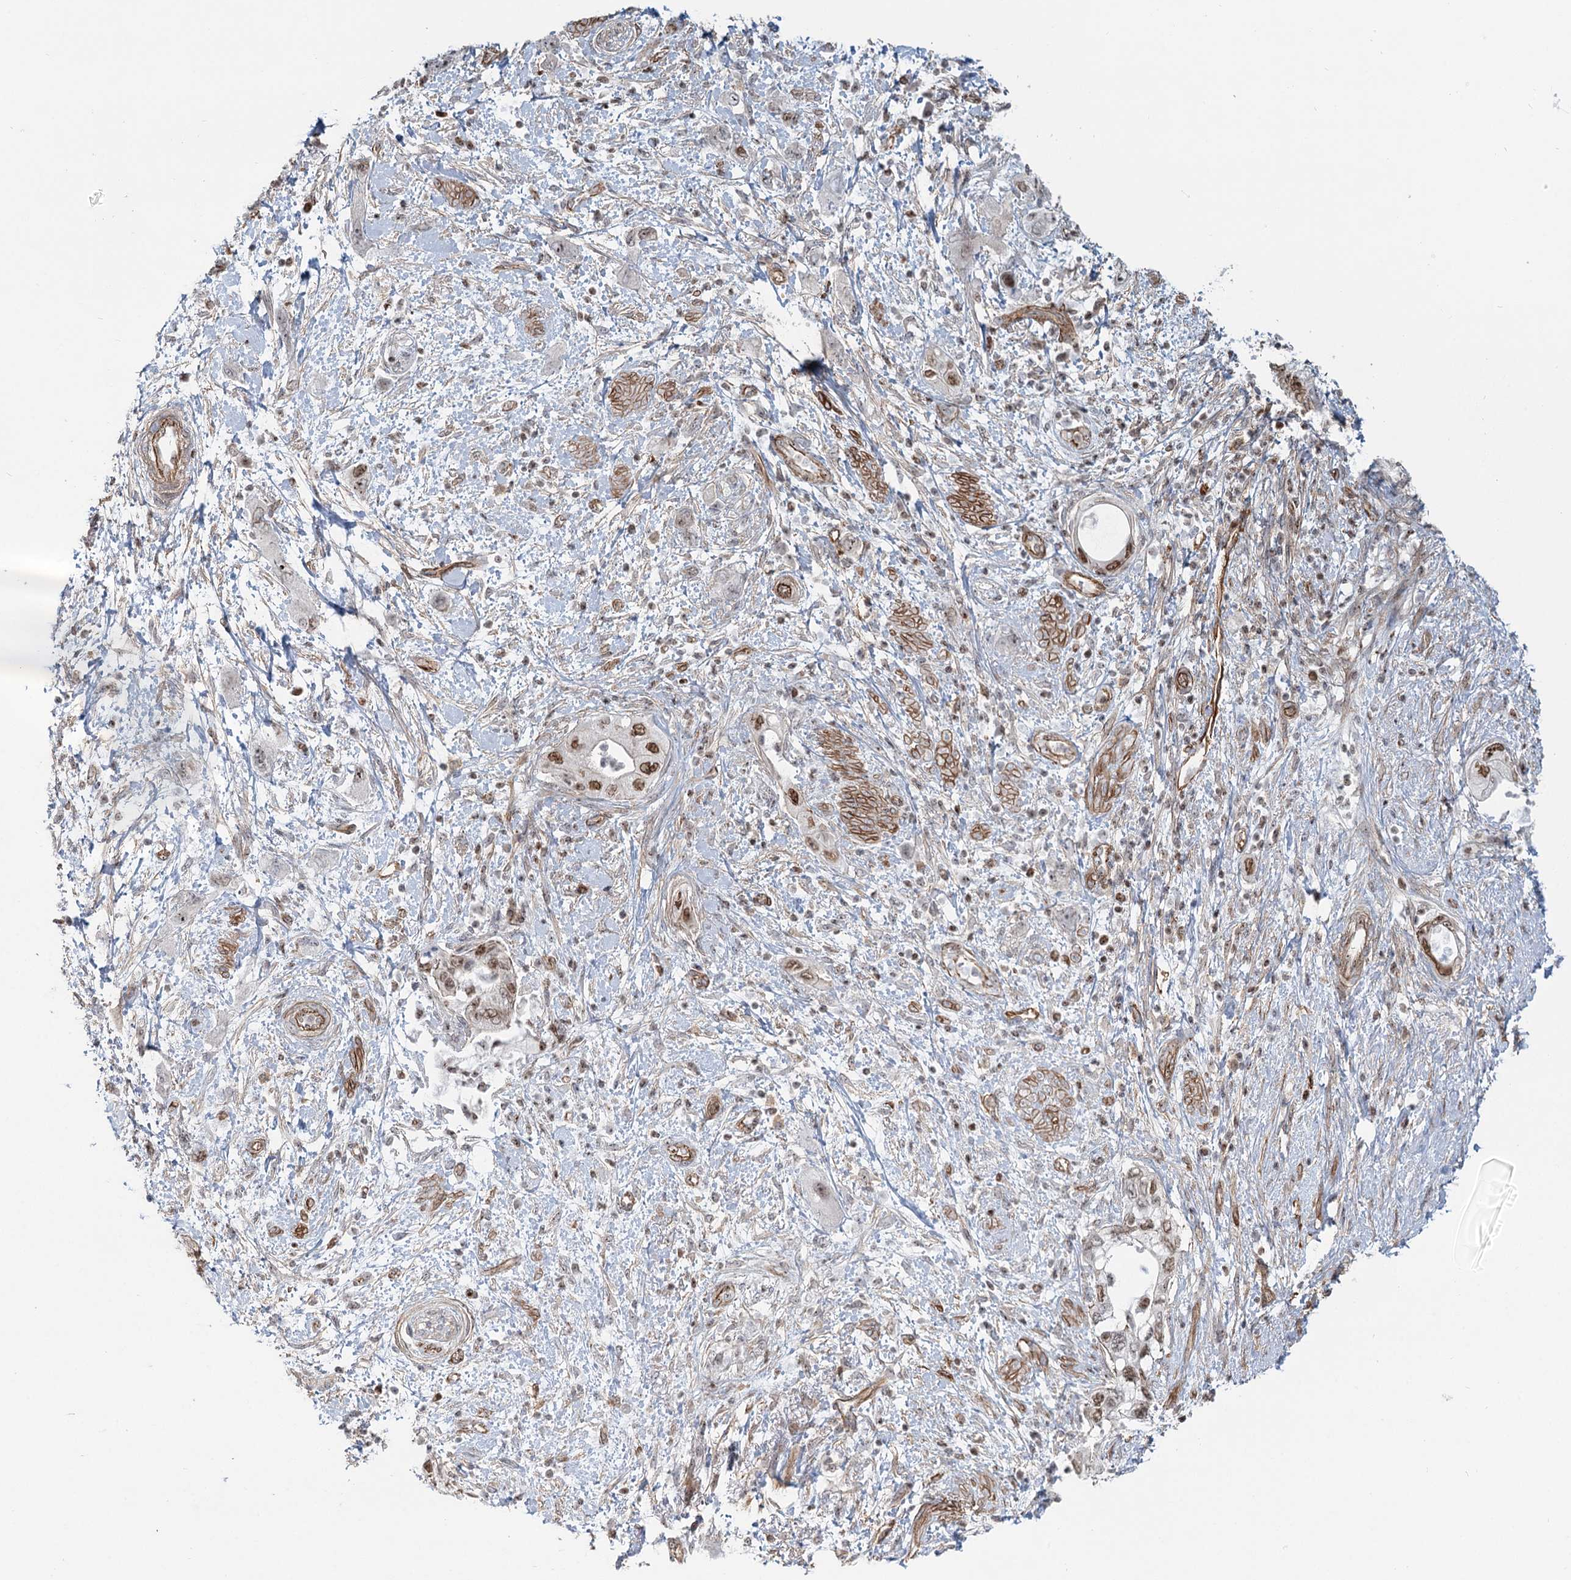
{"staining": {"intensity": "moderate", "quantity": "25%-75%", "location": "nuclear"}, "tissue": "pancreatic cancer", "cell_type": "Tumor cells", "image_type": "cancer", "snomed": [{"axis": "morphology", "description": "Adenocarcinoma, NOS"}, {"axis": "topography", "description": "Pancreas"}], "caption": "A brown stain highlights moderate nuclear positivity of a protein in human pancreatic adenocarcinoma tumor cells.", "gene": "ZFYVE28", "patient": {"sex": "female", "age": 73}}